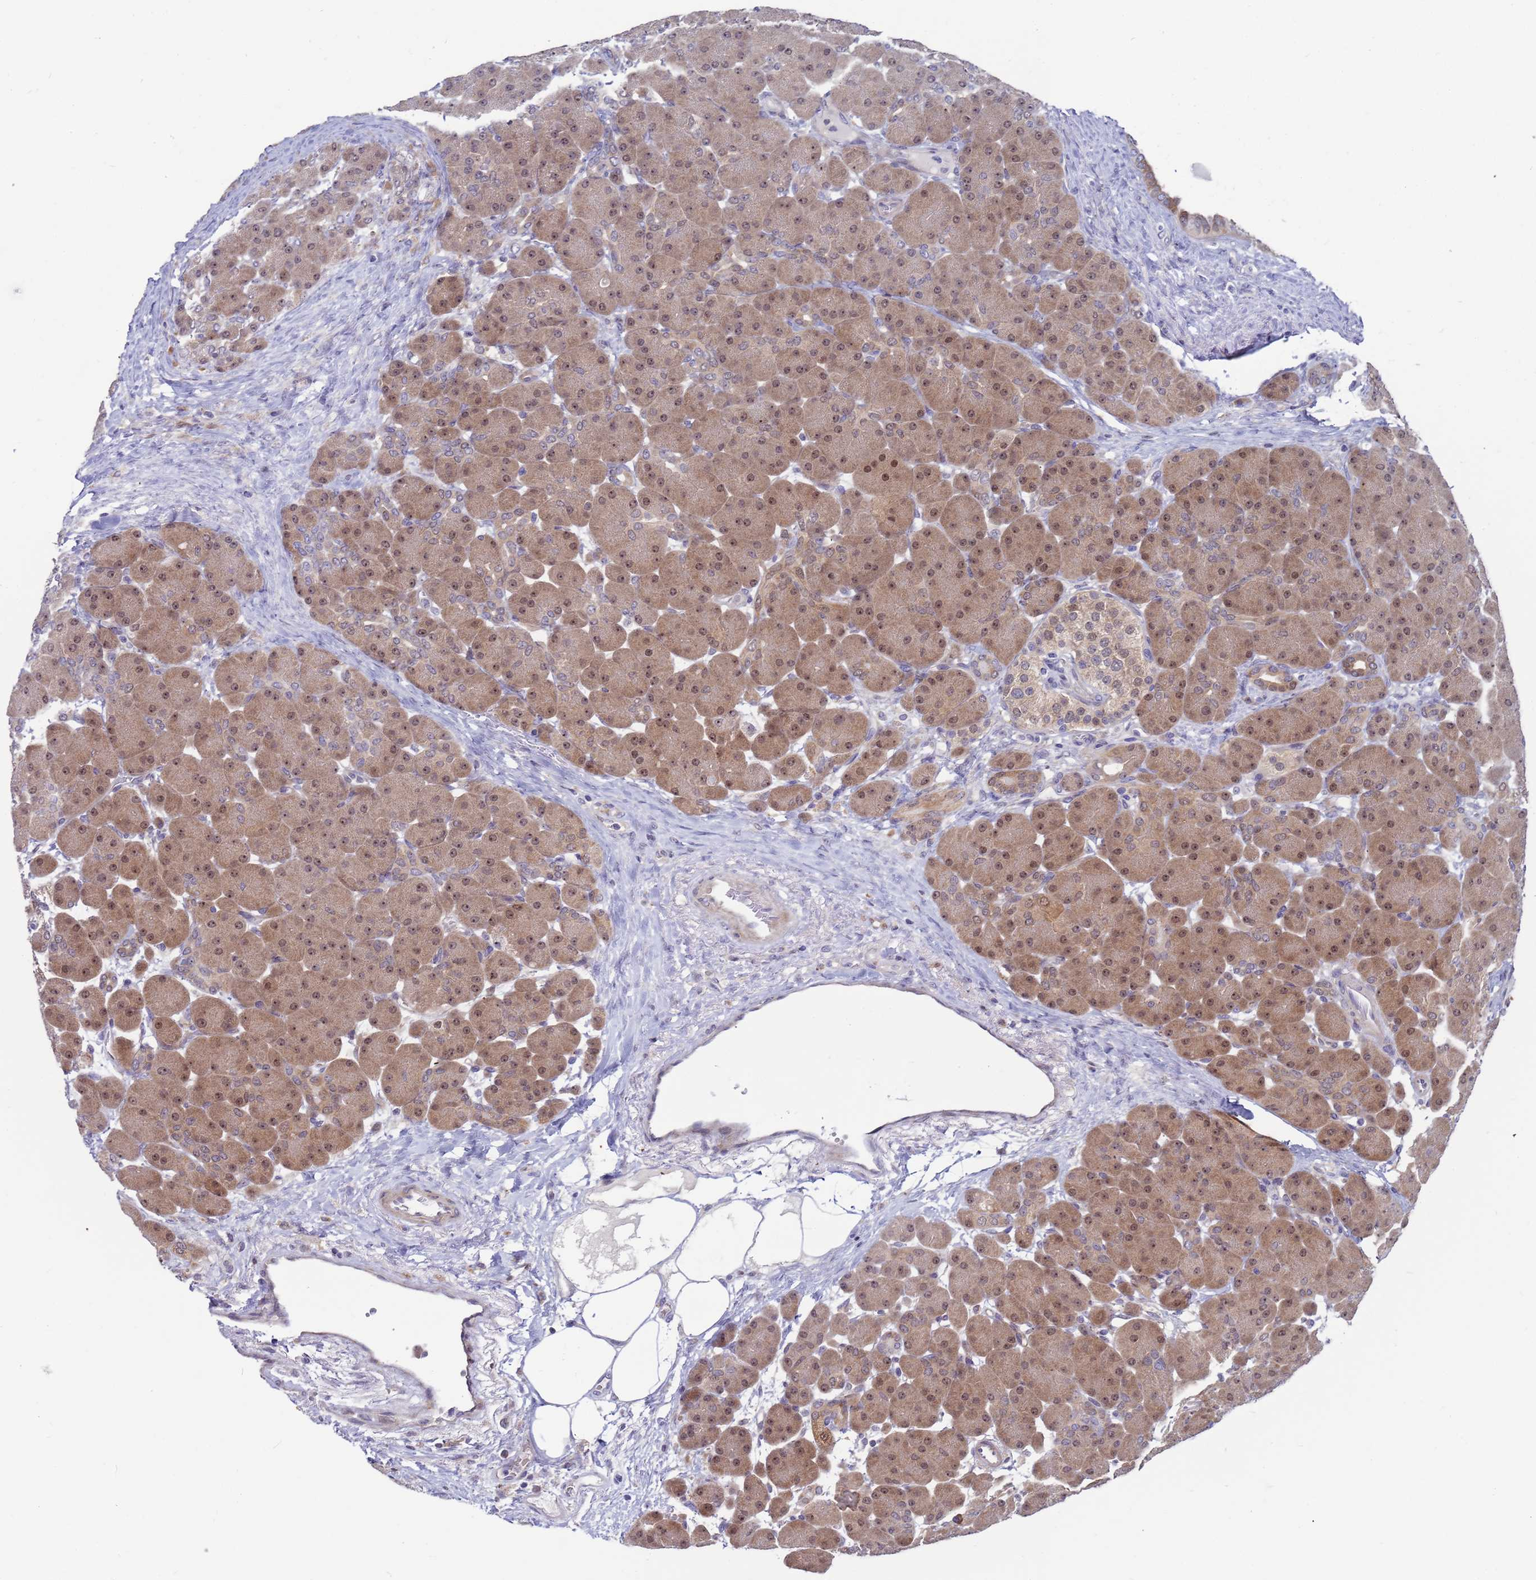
{"staining": {"intensity": "moderate", "quantity": ">75%", "location": "cytoplasmic/membranous,nuclear"}, "tissue": "pancreas", "cell_type": "Exocrine glandular cells", "image_type": "normal", "snomed": [{"axis": "morphology", "description": "Normal tissue, NOS"}, {"axis": "topography", "description": "Pancreas"}], "caption": "Immunohistochemistry (IHC) (DAB (3,3'-diaminobenzidine)) staining of unremarkable human pancreas displays moderate cytoplasmic/membranous,nuclear protein staining in approximately >75% of exocrine glandular cells. (brown staining indicates protein expression, while blue staining denotes nuclei).", "gene": "ENOSF1", "patient": {"sex": "male", "age": 66}}